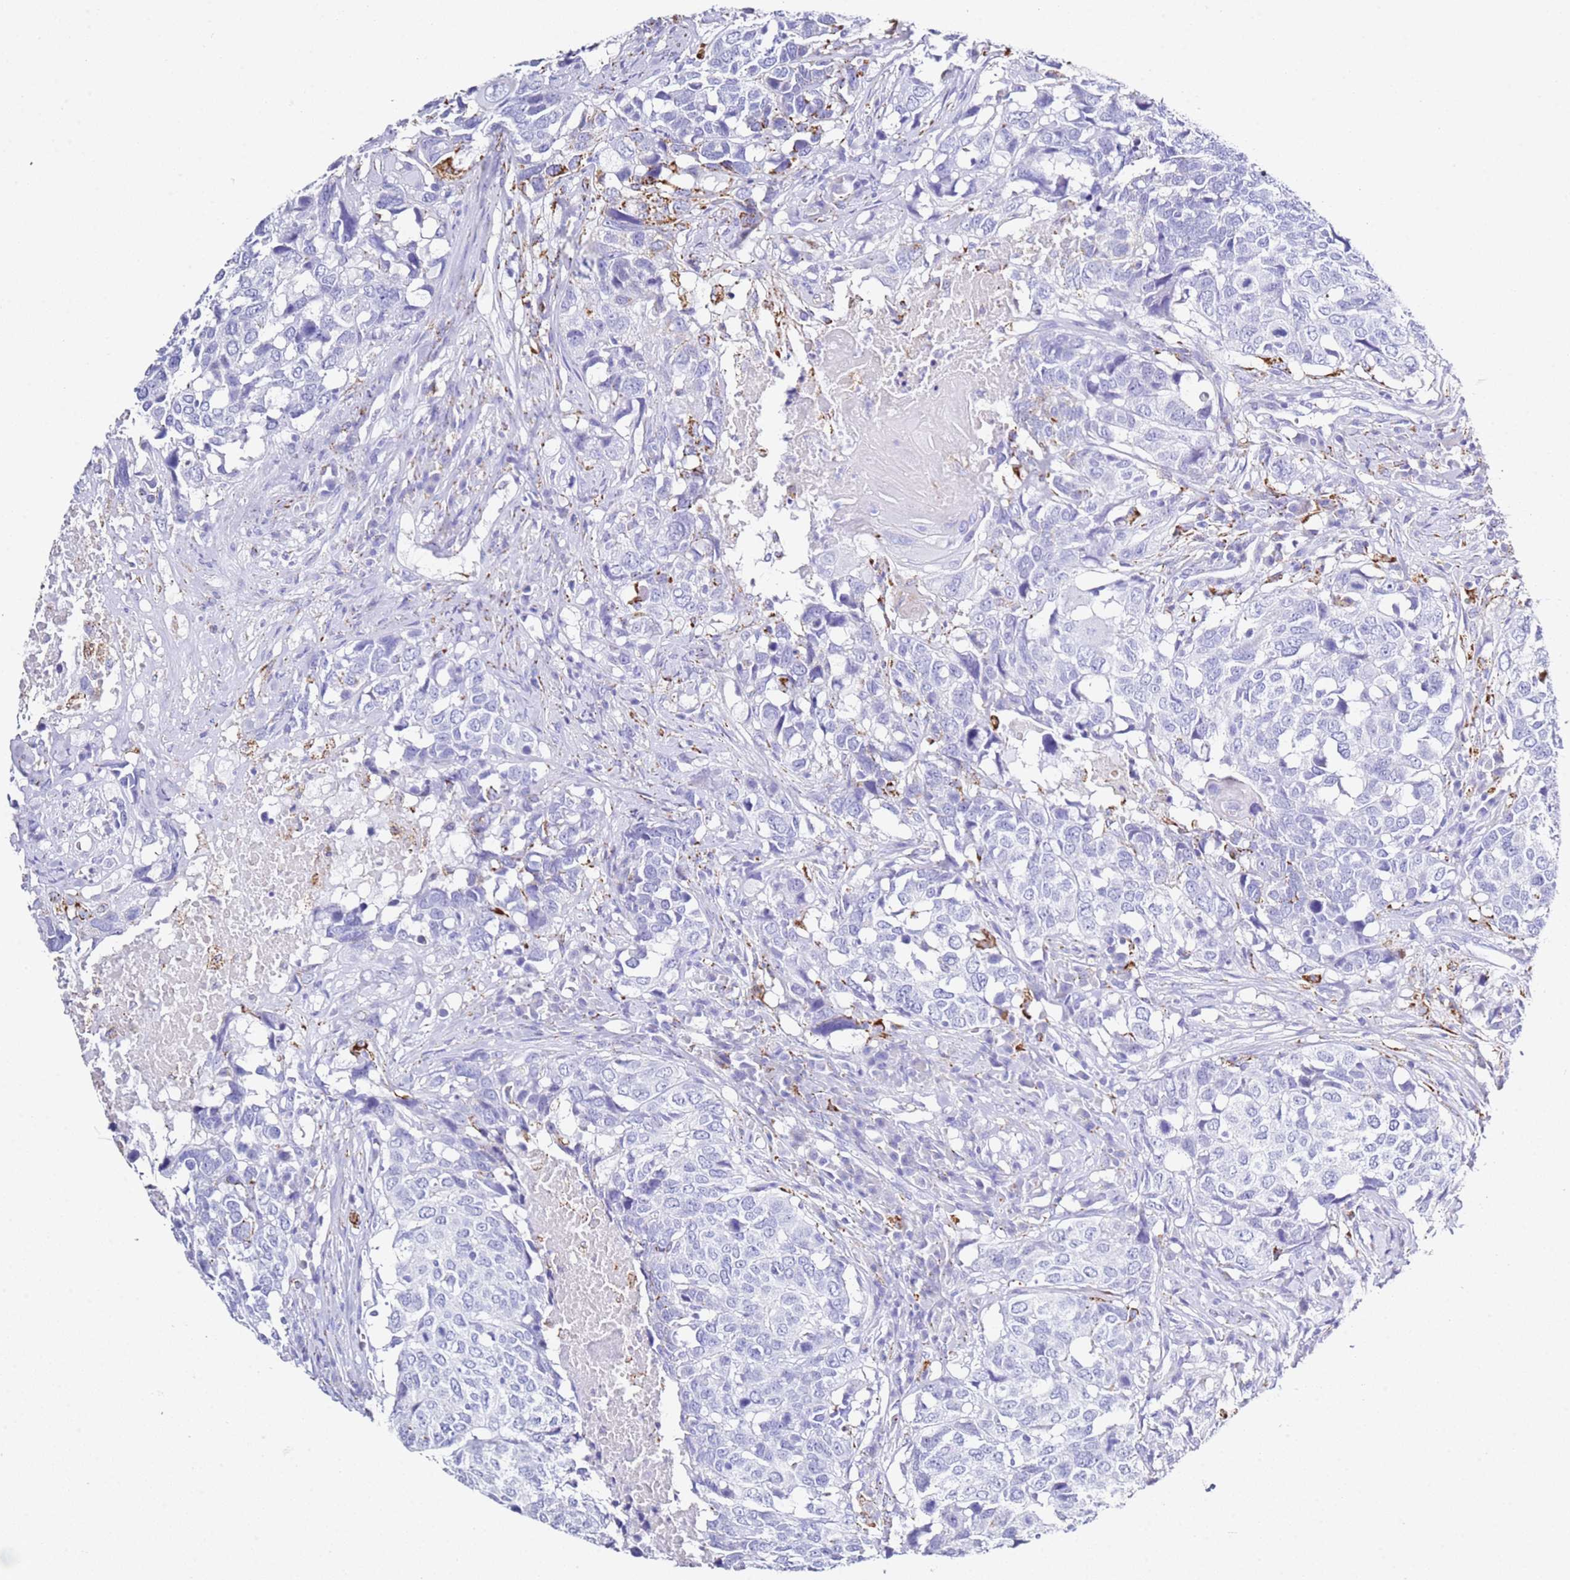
{"staining": {"intensity": "negative", "quantity": "none", "location": "none"}, "tissue": "head and neck cancer", "cell_type": "Tumor cells", "image_type": "cancer", "snomed": [{"axis": "morphology", "description": "Squamous cell carcinoma, NOS"}, {"axis": "topography", "description": "Head-Neck"}], "caption": "Head and neck cancer (squamous cell carcinoma) was stained to show a protein in brown. There is no significant expression in tumor cells.", "gene": "PTBP2", "patient": {"sex": "male", "age": 66}}